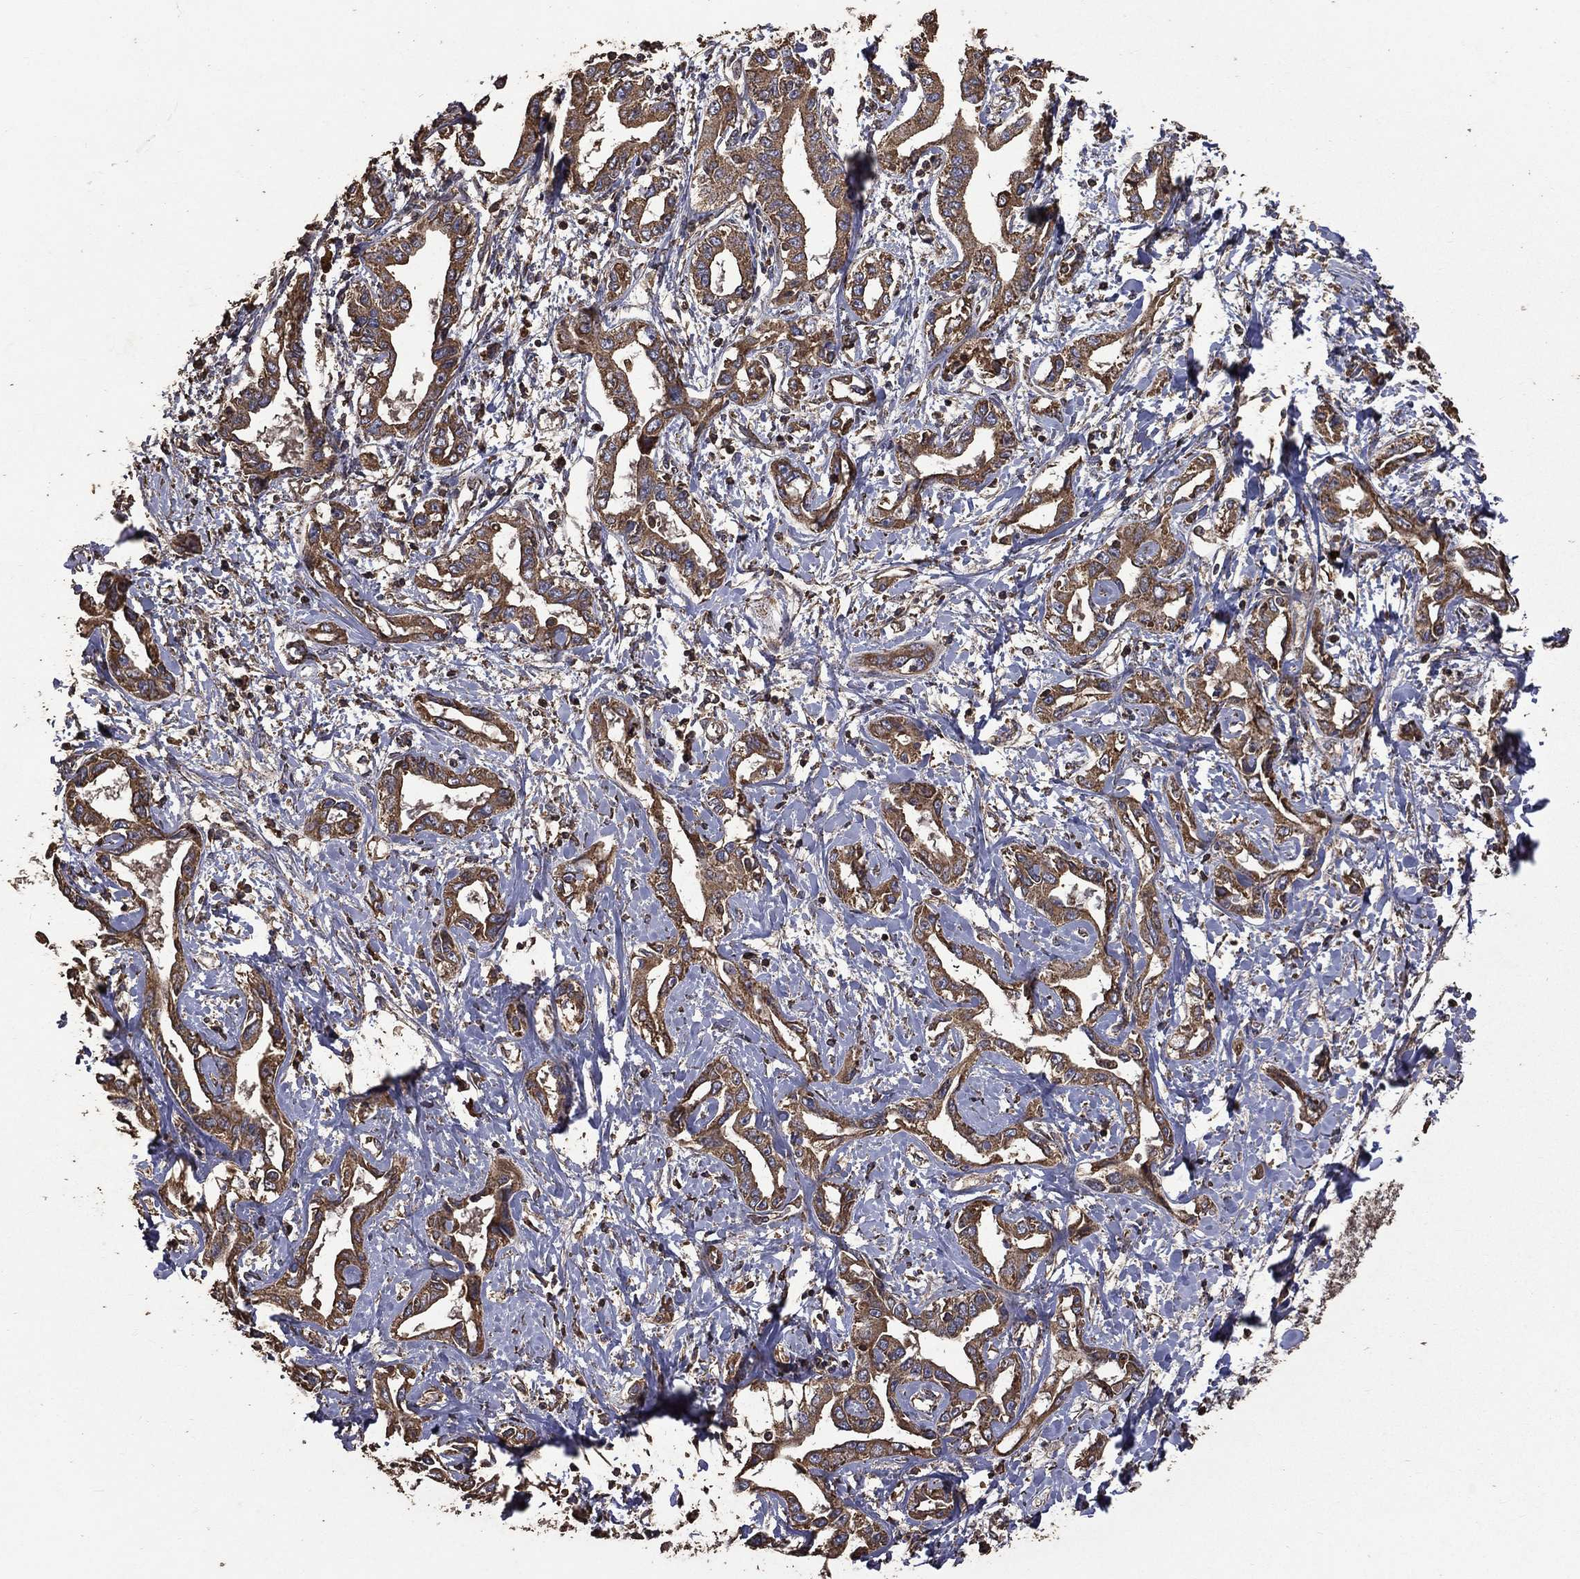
{"staining": {"intensity": "strong", "quantity": ">75%", "location": "cytoplasmic/membranous"}, "tissue": "liver cancer", "cell_type": "Tumor cells", "image_type": "cancer", "snomed": [{"axis": "morphology", "description": "Cholangiocarcinoma"}, {"axis": "topography", "description": "Liver"}], "caption": "Liver cancer stained with DAB (3,3'-diaminobenzidine) immunohistochemistry (IHC) displays high levels of strong cytoplasmic/membranous staining in about >75% of tumor cells.", "gene": "METTL27", "patient": {"sex": "male", "age": 59}}